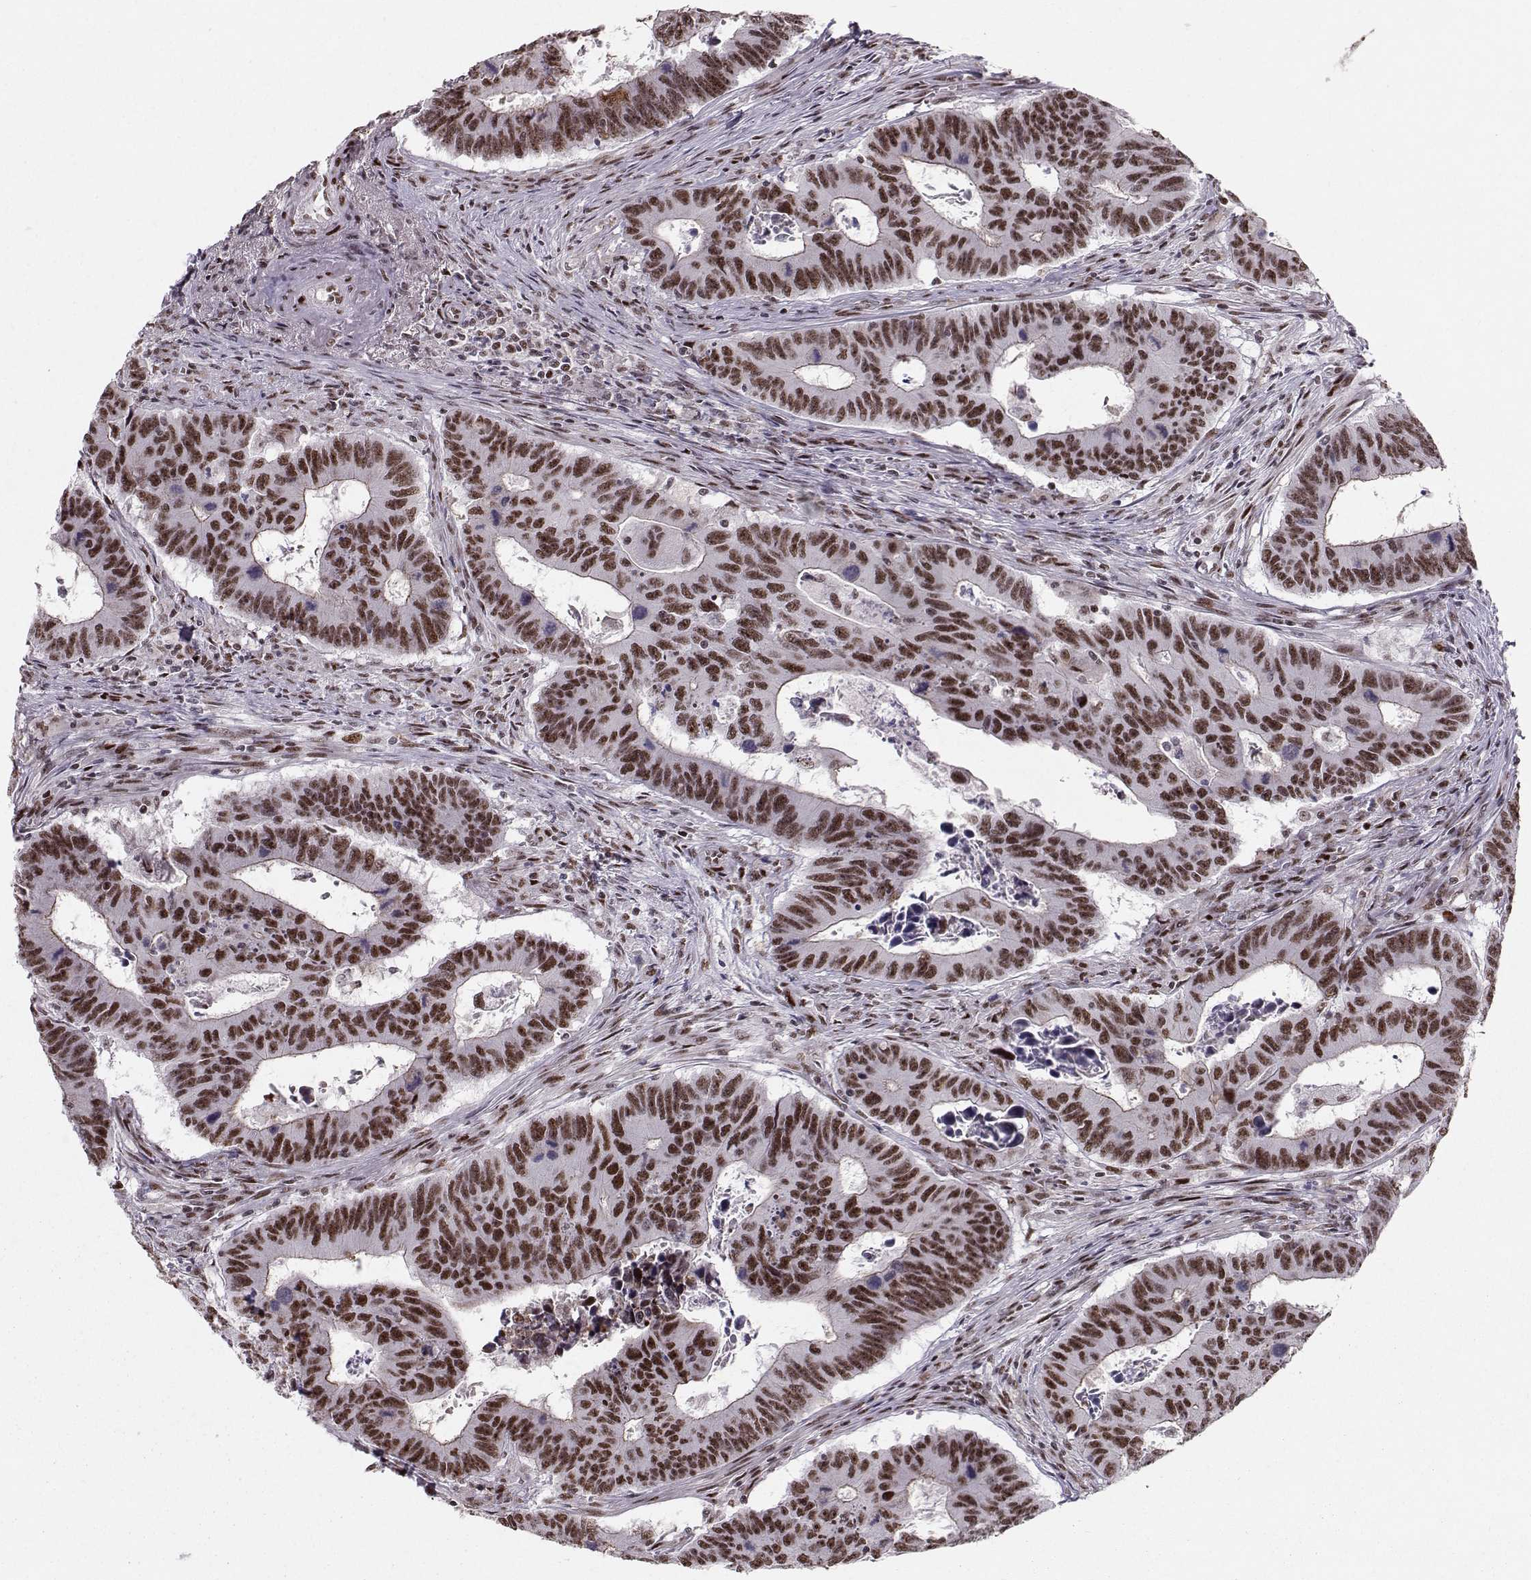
{"staining": {"intensity": "strong", "quantity": ">75%", "location": "nuclear"}, "tissue": "colorectal cancer", "cell_type": "Tumor cells", "image_type": "cancer", "snomed": [{"axis": "morphology", "description": "Adenocarcinoma, NOS"}, {"axis": "topography", "description": "Appendix"}, {"axis": "topography", "description": "Colon"}, {"axis": "topography", "description": "Cecum"}, {"axis": "topography", "description": "Colon asc"}], "caption": "An immunohistochemistry micrograph of neoplastic tissue is shown. Protein staining in brown labels strong nuclear positivity in colorectal cancer within tumor cells. (Brightfield microscopy of DAB IHC at high magnification).", "gene": "SNAPC2", "patient": {"sex": "female", "age": 85}}